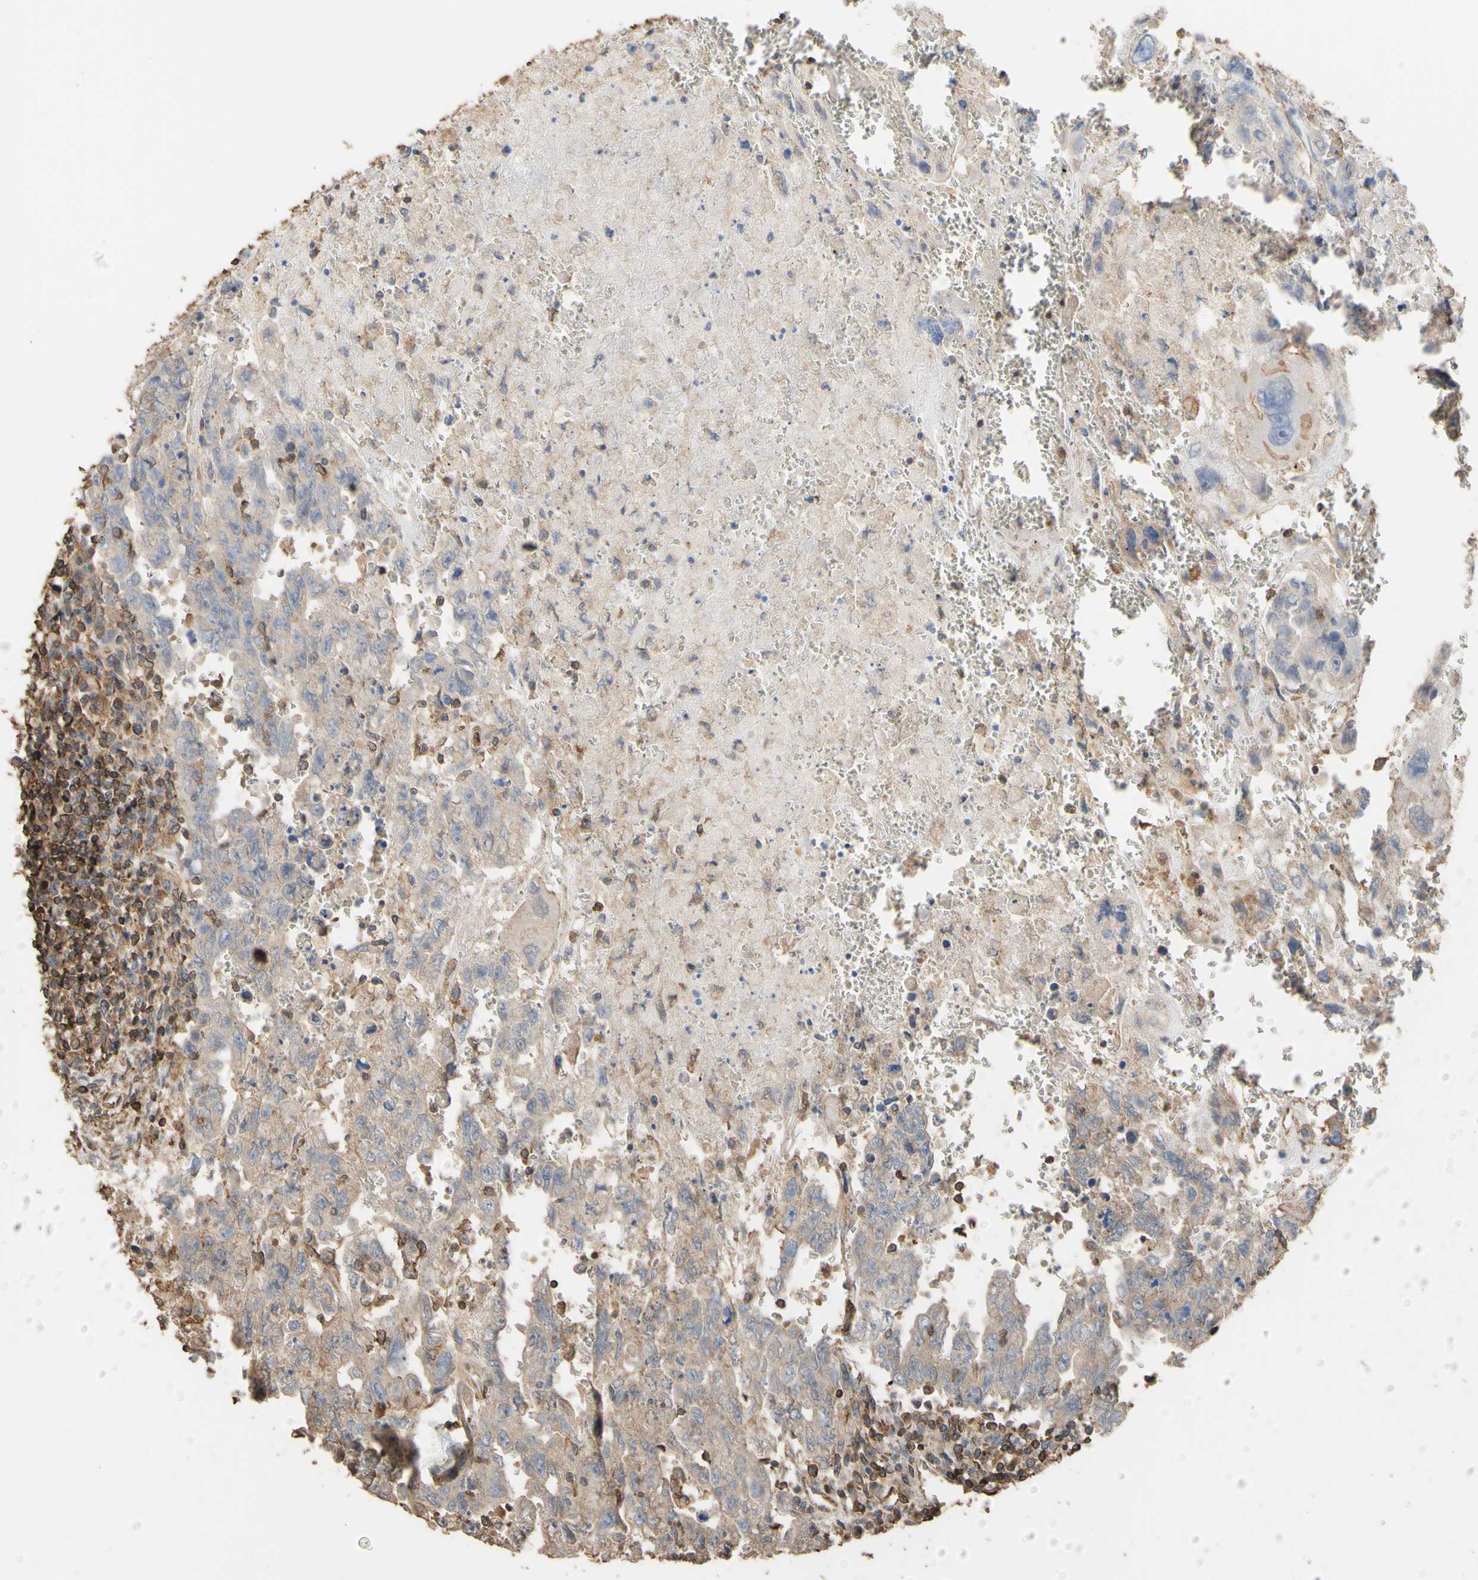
{"staining": {"intensity": "weak", "quantity": ">75%", "location": "cytoplasmic/membranous"}, "tissue": "testis cancer", "cell_type": "Tumor cells", "image_type": "cancer", "snomed": [{"axis": "morphology", "description": "Carcinoma, Embryonal, NOS"}, {"axis": "topography", "description": "Testis"}], "caption": "Protein staining of testis cancer (embryonal carcinoma) tissue shows weak cytoplasmic/membranous positivity in approximately >75% of tumor cells.", "gene": "ALDH9A1", "patient": {"sex": "male", "age": 28}}